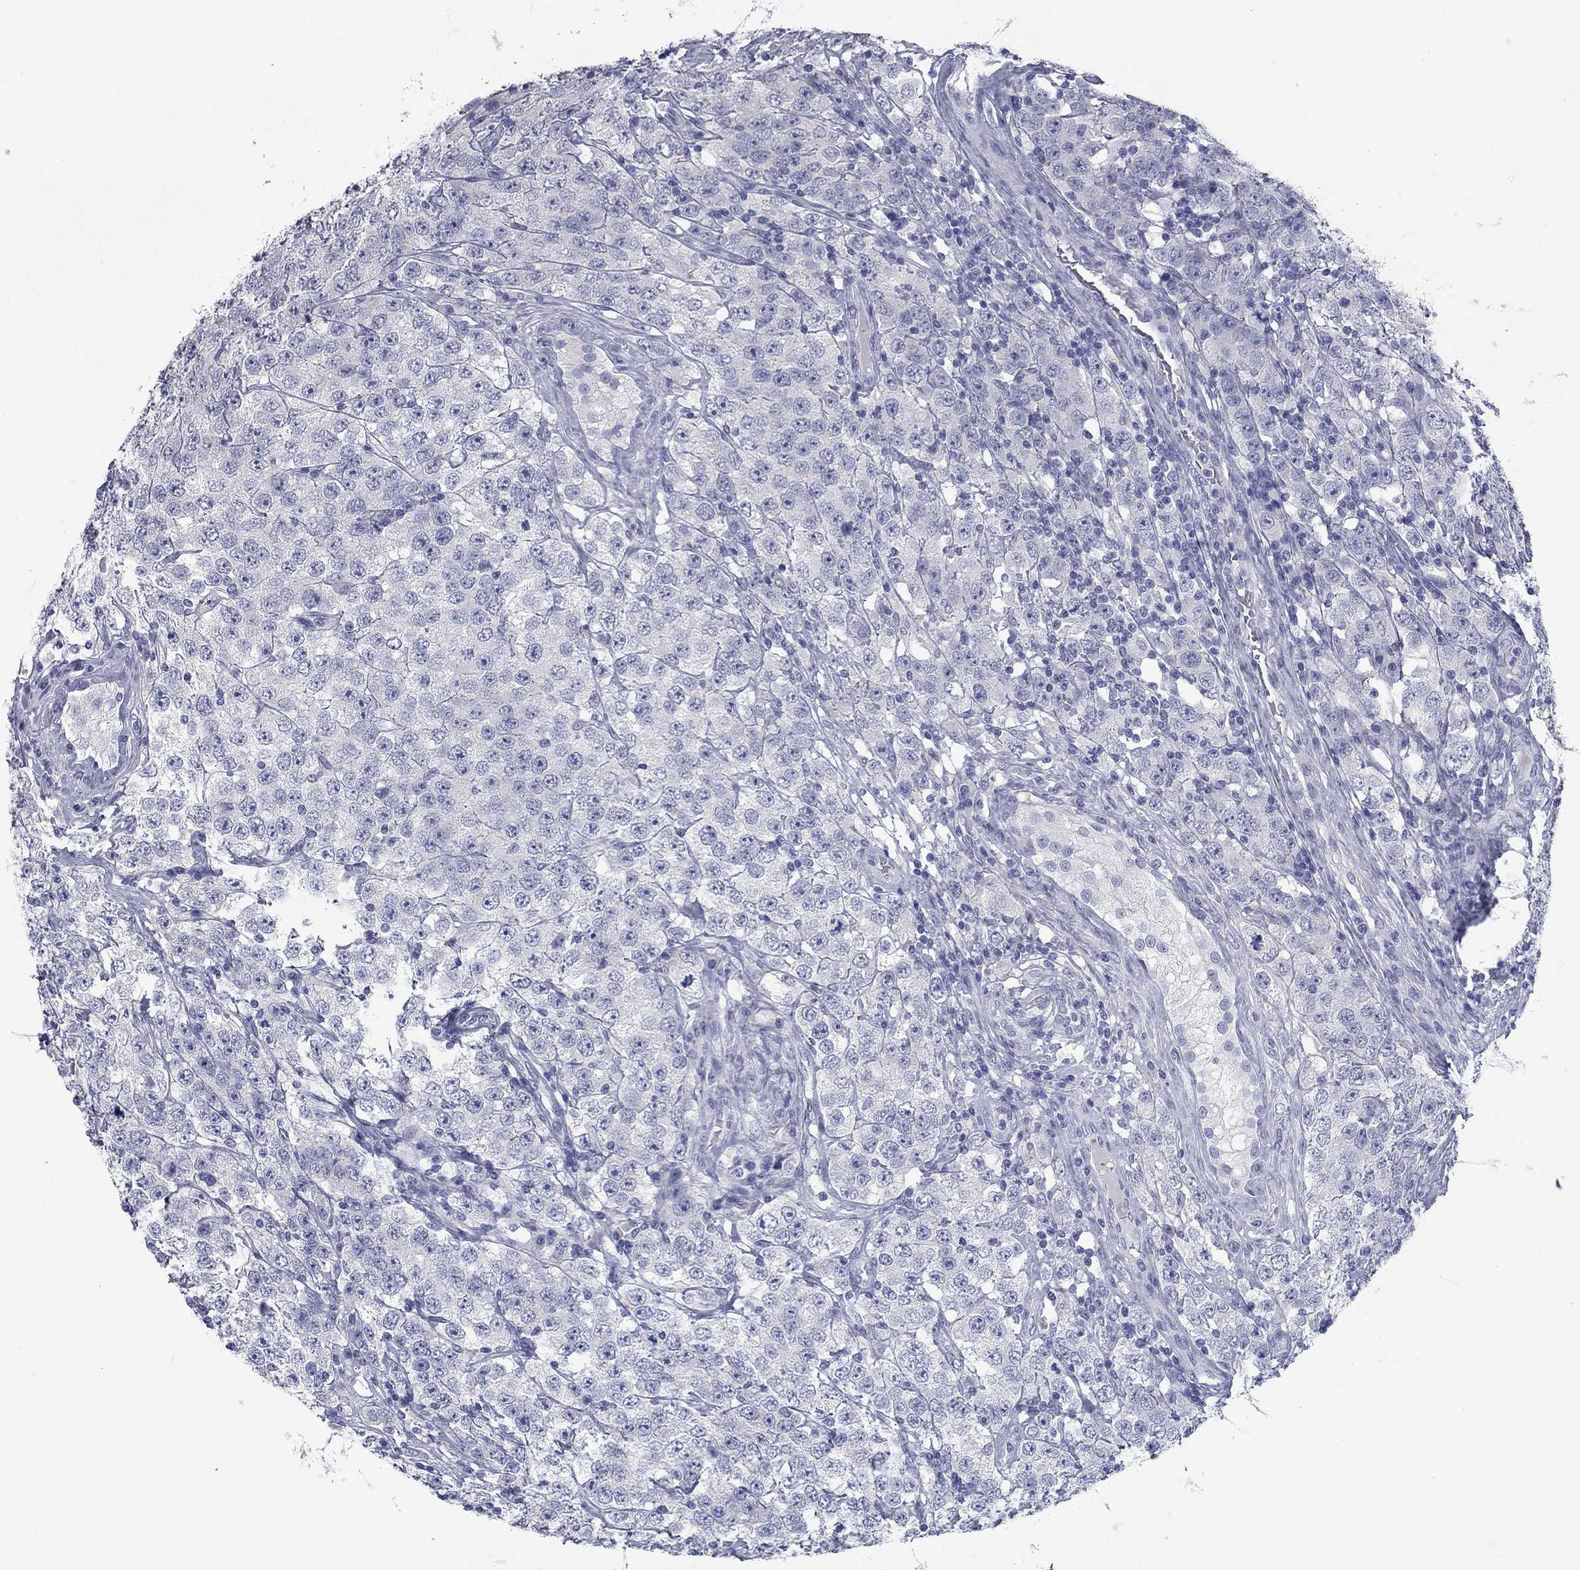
{"staining": {"intensity": "negative", "quantity": "none", "location": "none"}, "tissue": "testis cancer", "cell_type": "Tumor cells", "image_type": "cancer", "snomed": [{"axis": "morphology", "description": "Seminoma, NOS"}, {"axis": "topography", "description": "Testis"}], "caption": "Immunohistochemistry micrograph of neoplastic tissue: testis cancer (seminoma) stained with DAB displays no significant protein expression in tumor cells.", "gene": "KIRREL2", "patient": {"sex": "male", "age": 52}}